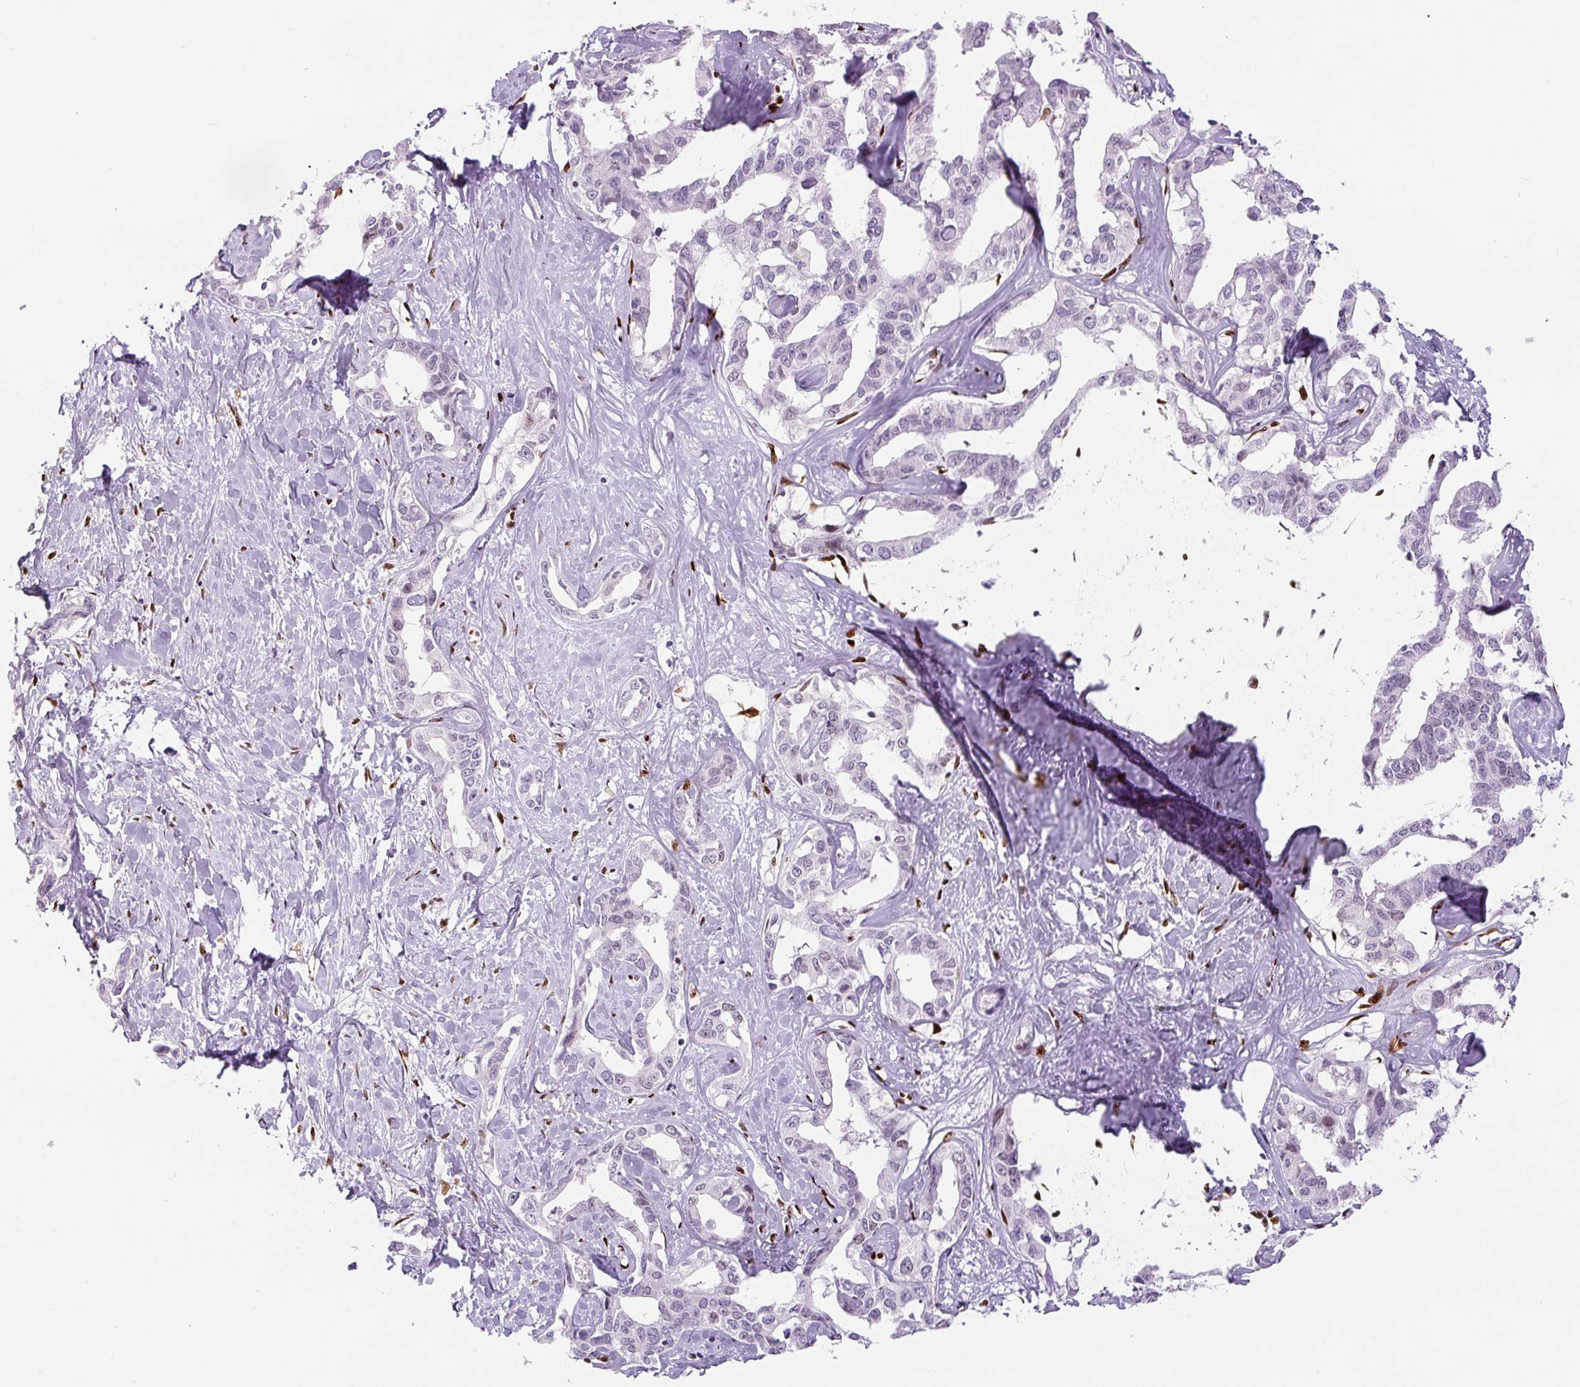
{"staining": {"intensity": "negative", "quantity": "none", "location": "none"}, "tissue": "liver cancer", "cell_type": "Tumor cells", "image_type": "cancer", "snomed": [{"axis": "morphology", "description": "Cholangiocarcinoma"}, {"axis": "topography", "description": "Liver"}], "caption": "This is an immunohistochemistry image of liver cancer. There is no staining in tumor cells.", "gene": "ZEB1", "patient": {"sex": "male", "age": 59}}